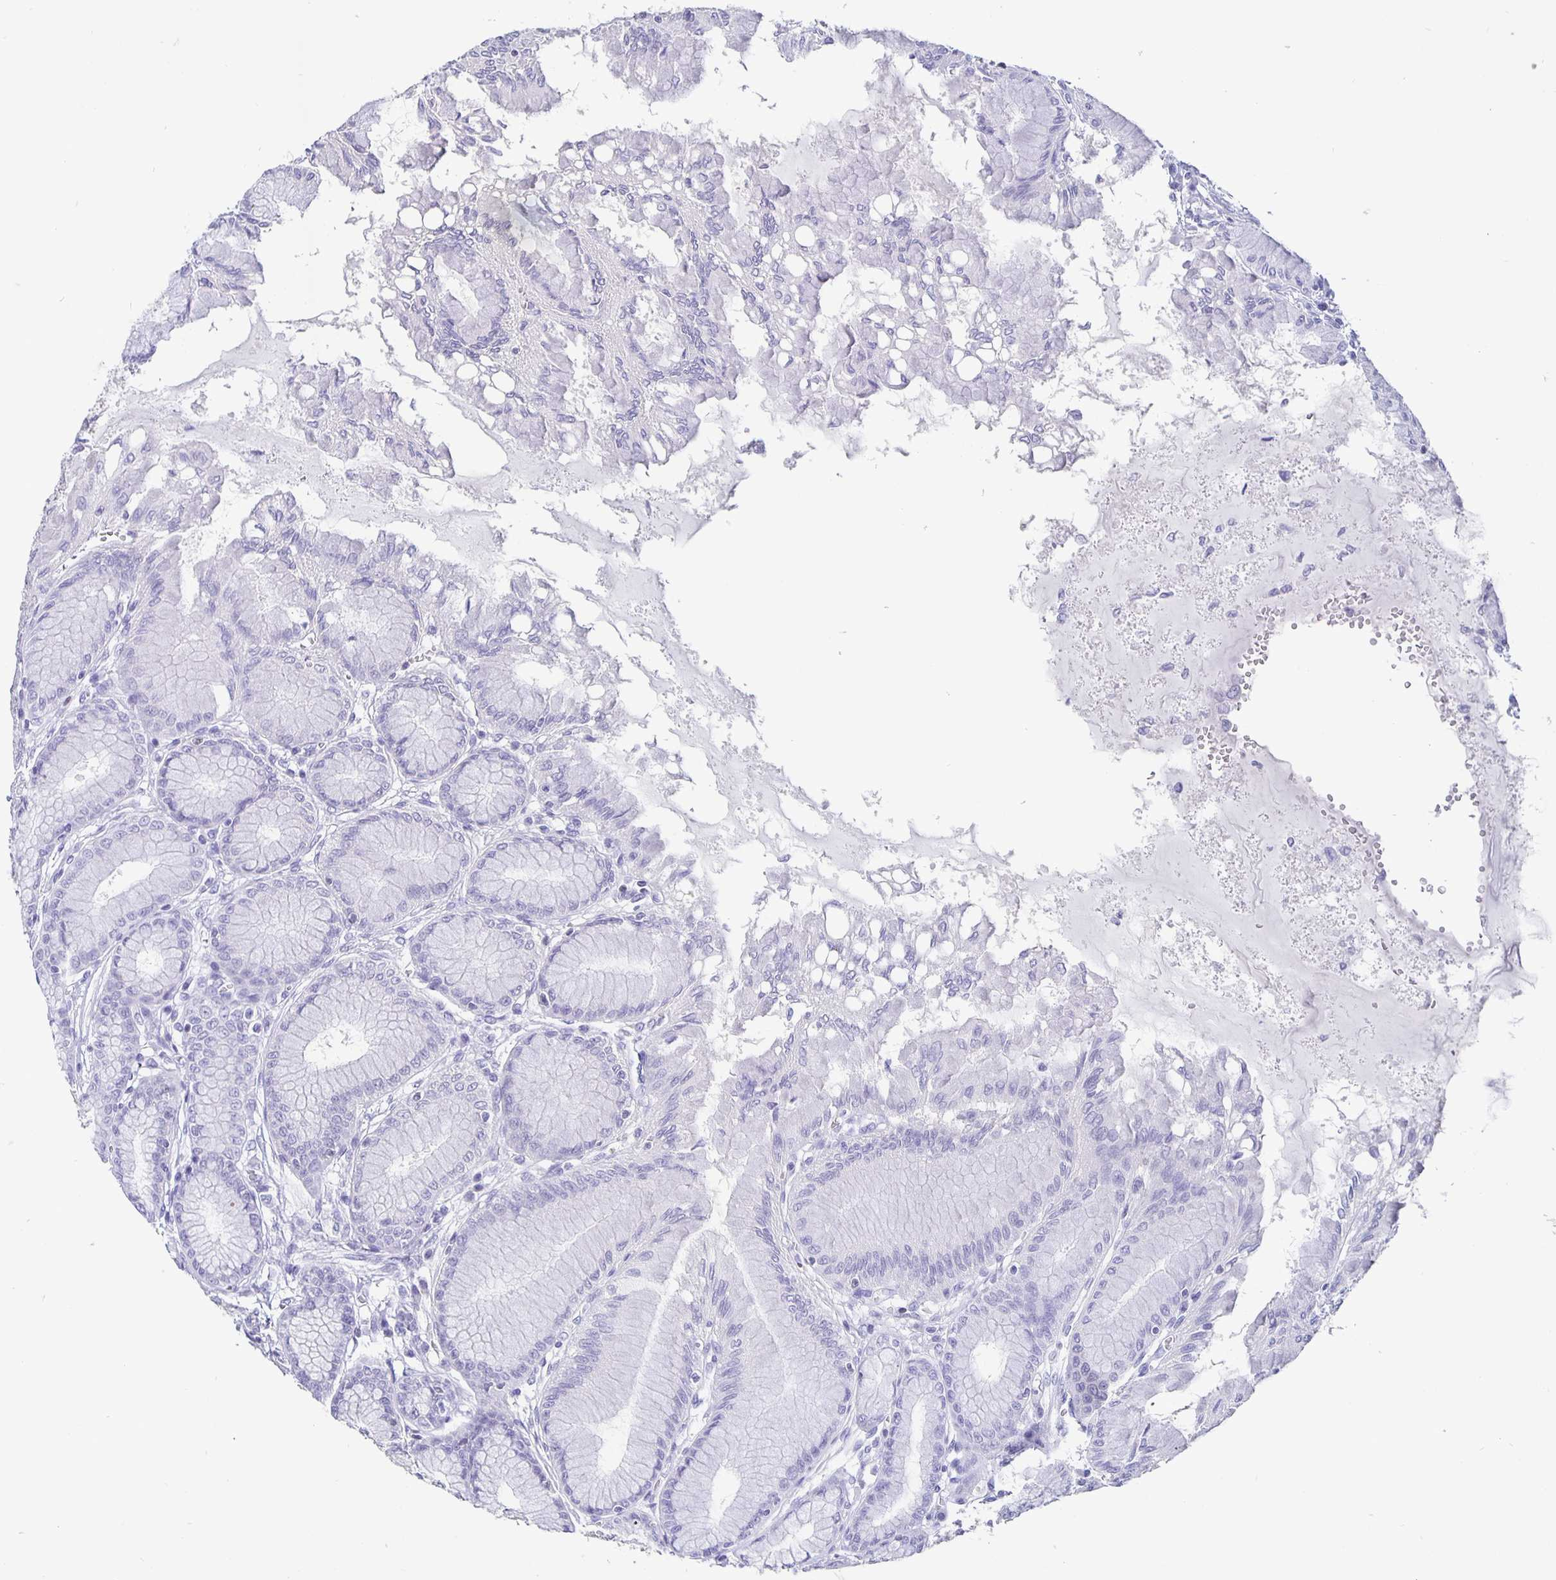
{"staining": {"intensity": "negative", "quantity": "none", "location": "none"}, "tissue": "stomach", "cell_type": "Glandular cells", "image_type": "normal", "snomed": [{"axis": "morphology", "description": "Normal tissue, NOS"}, {"axis": "topography", "description": "Stomach"}, {"axis": "topography", "description": "Stomach, lower"}], "caption": "The micrograph displays no staining of glandular cells in unremarkable stomach.", "gene": "SATB2", "patient": {"sex": "male", "age": 76}}